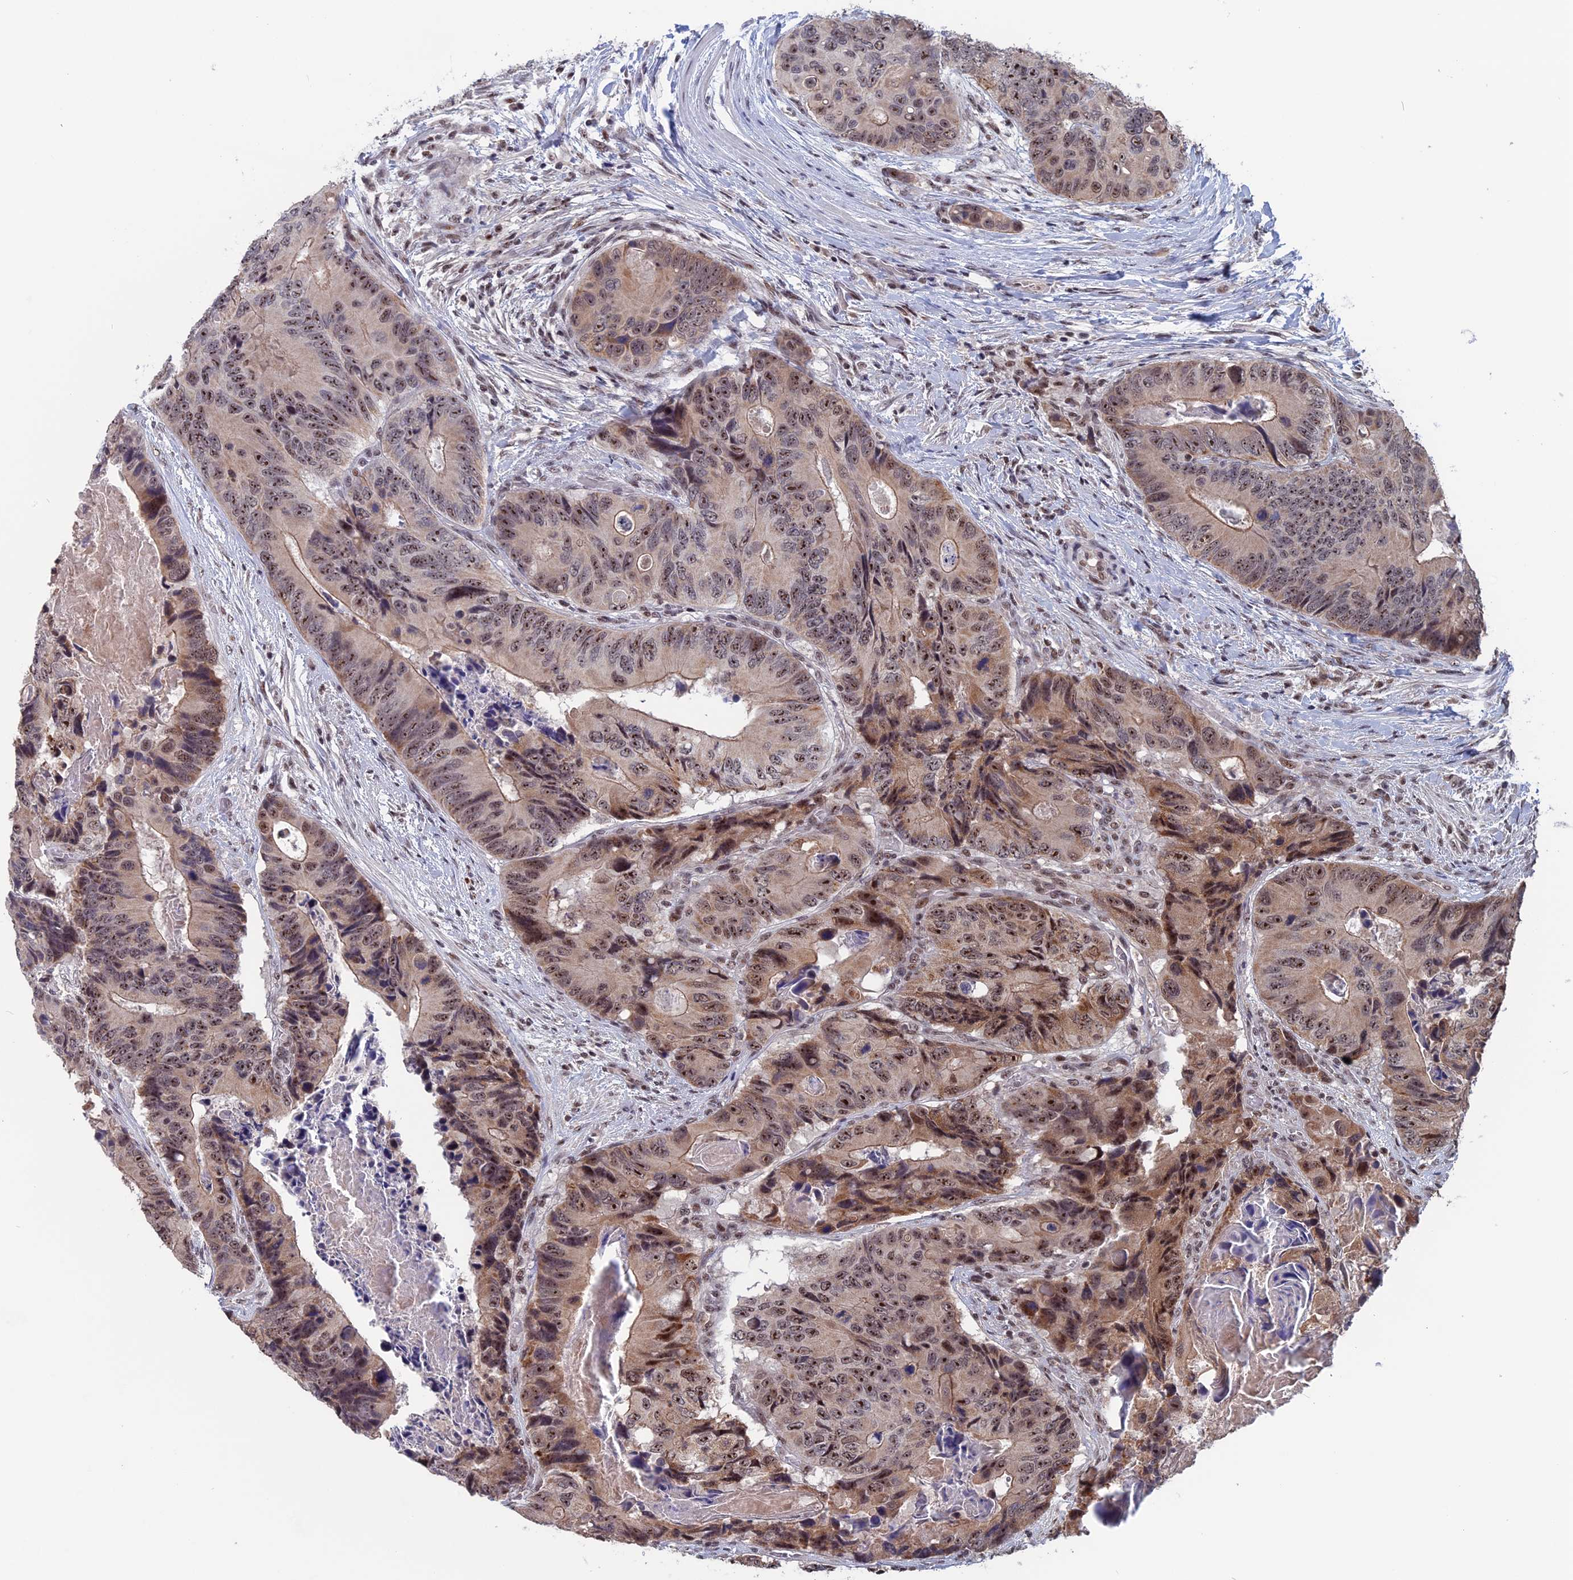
{"staining": {"intensity": "moderate", "quantity": "25%-75%", "location": "cytoplasmic/membranous,nuclear"}, "tissue": "colorectal cancer", "cell_type": "Tumor cells", "image_type": "cancer", "snomed": [{"axis": "morphology", "description": "Adenocarcinoma, NOS"}, {"axis": "topography", "description": "Colon"}], "caption": "This histopathology image shows colorectal adenocarcinoma stained with IHC to label a protein in brown. The cytoplasmic/membranous and nuclear of tumor cells show moderate positivity for the protein. Nuclei are counter-stained blue.", "gene": "CACTIN", "patient": {"sex": "male", "age": 84}}